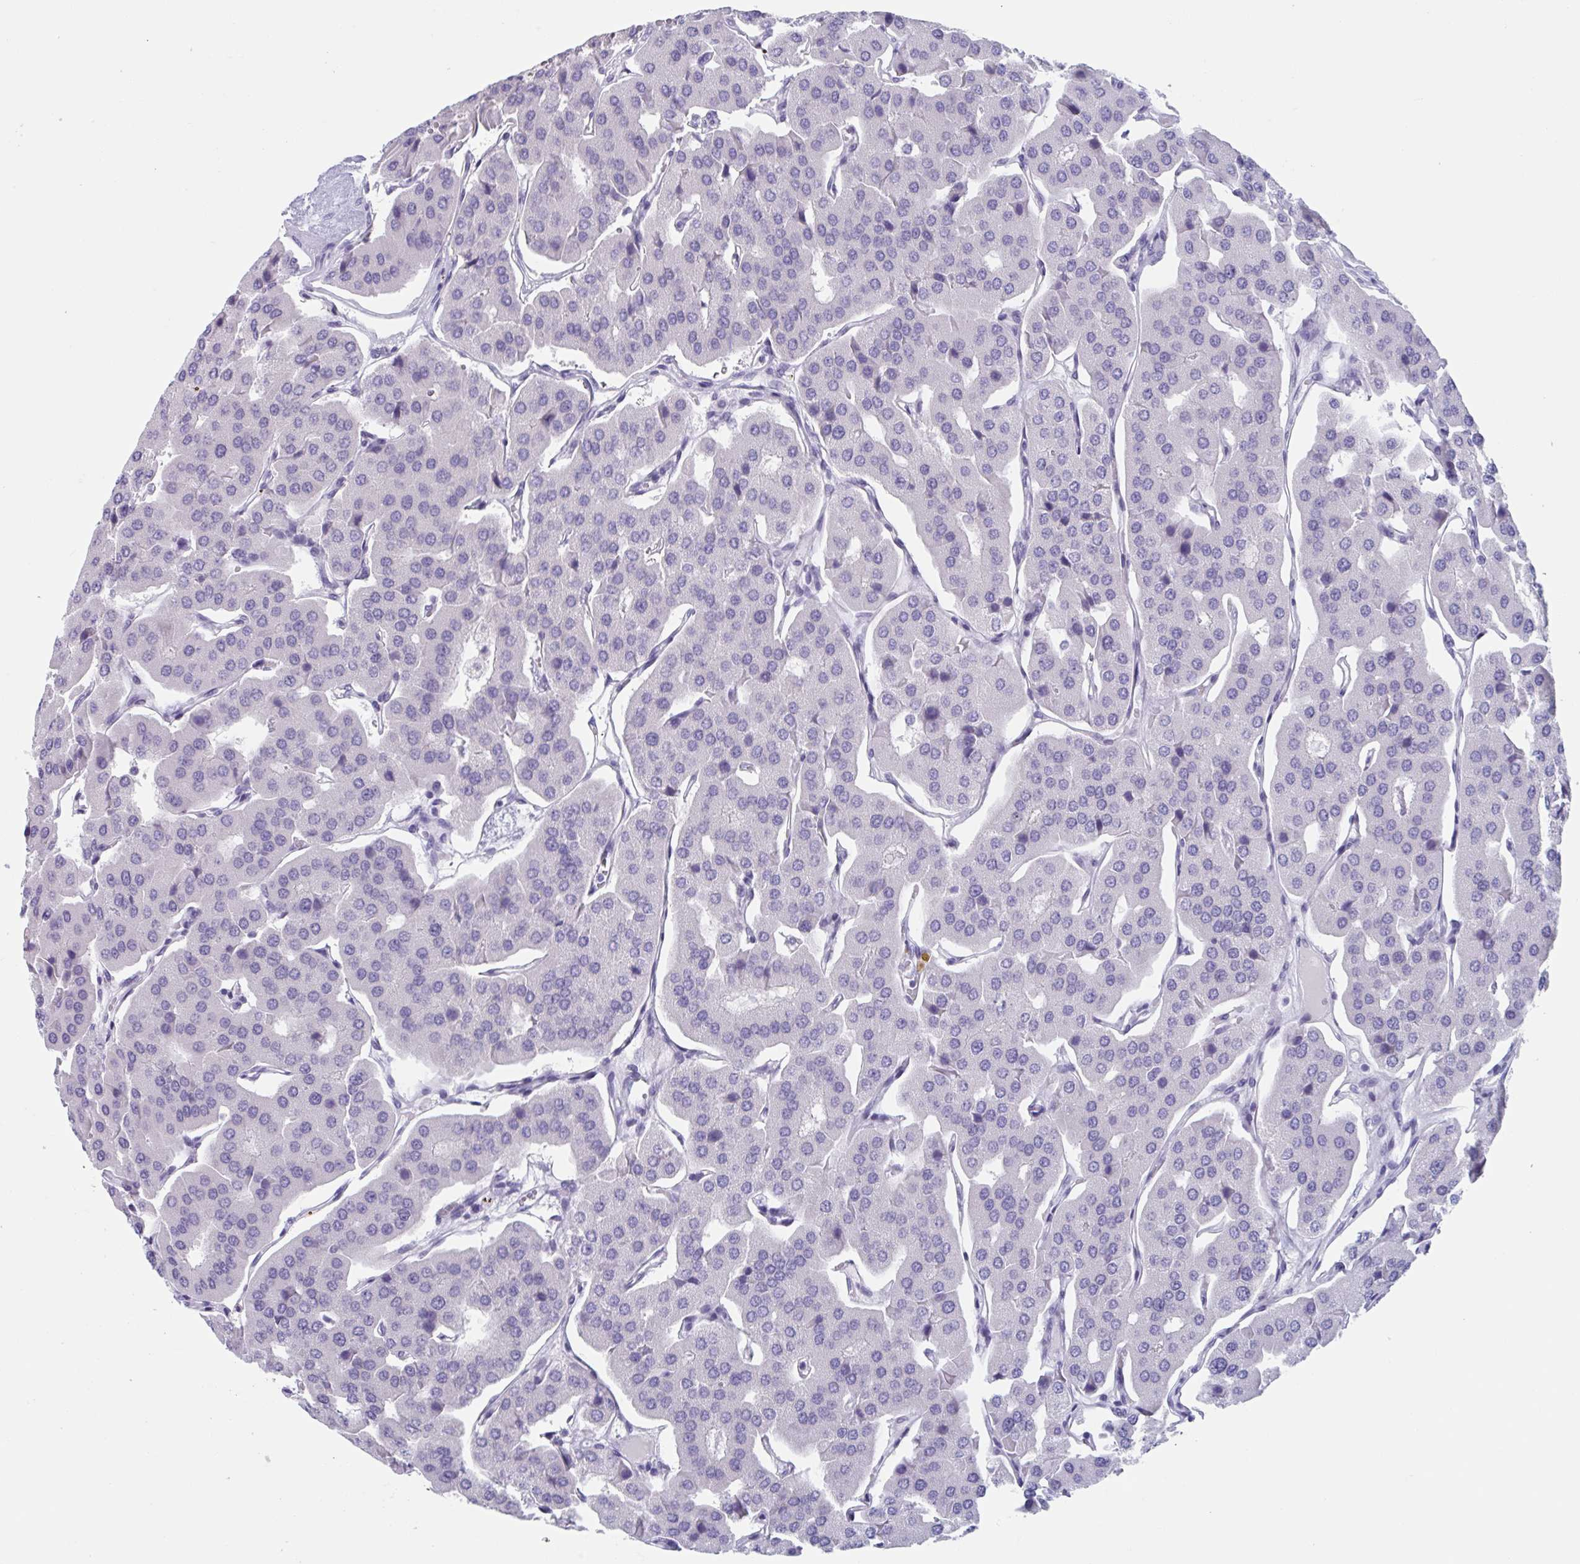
{"staining": {"intensity": "negative", "quantity": "none", "location": "none"}, "tissue": "parathyroid gland", "cell_type": "Glandular cells", "image_type": "normal", "snomed": [{"axis": "morphology", "description": "Normal tissue, NOS"}, {"axis": "morphology", "description": "Adenoma, NOS"}, {"axis": "topography", "description": "Parathyroid gland"}], "caption": "A high-resolution histopathology image shows IHC staining of unremarkable parathyroid gland, which exhibits no significant staining in glandular cells. (DAB IHC with hematoxylin counter stain).", "gene": "HSD11B2", "patient": {"sex": "female", "age": 86}}